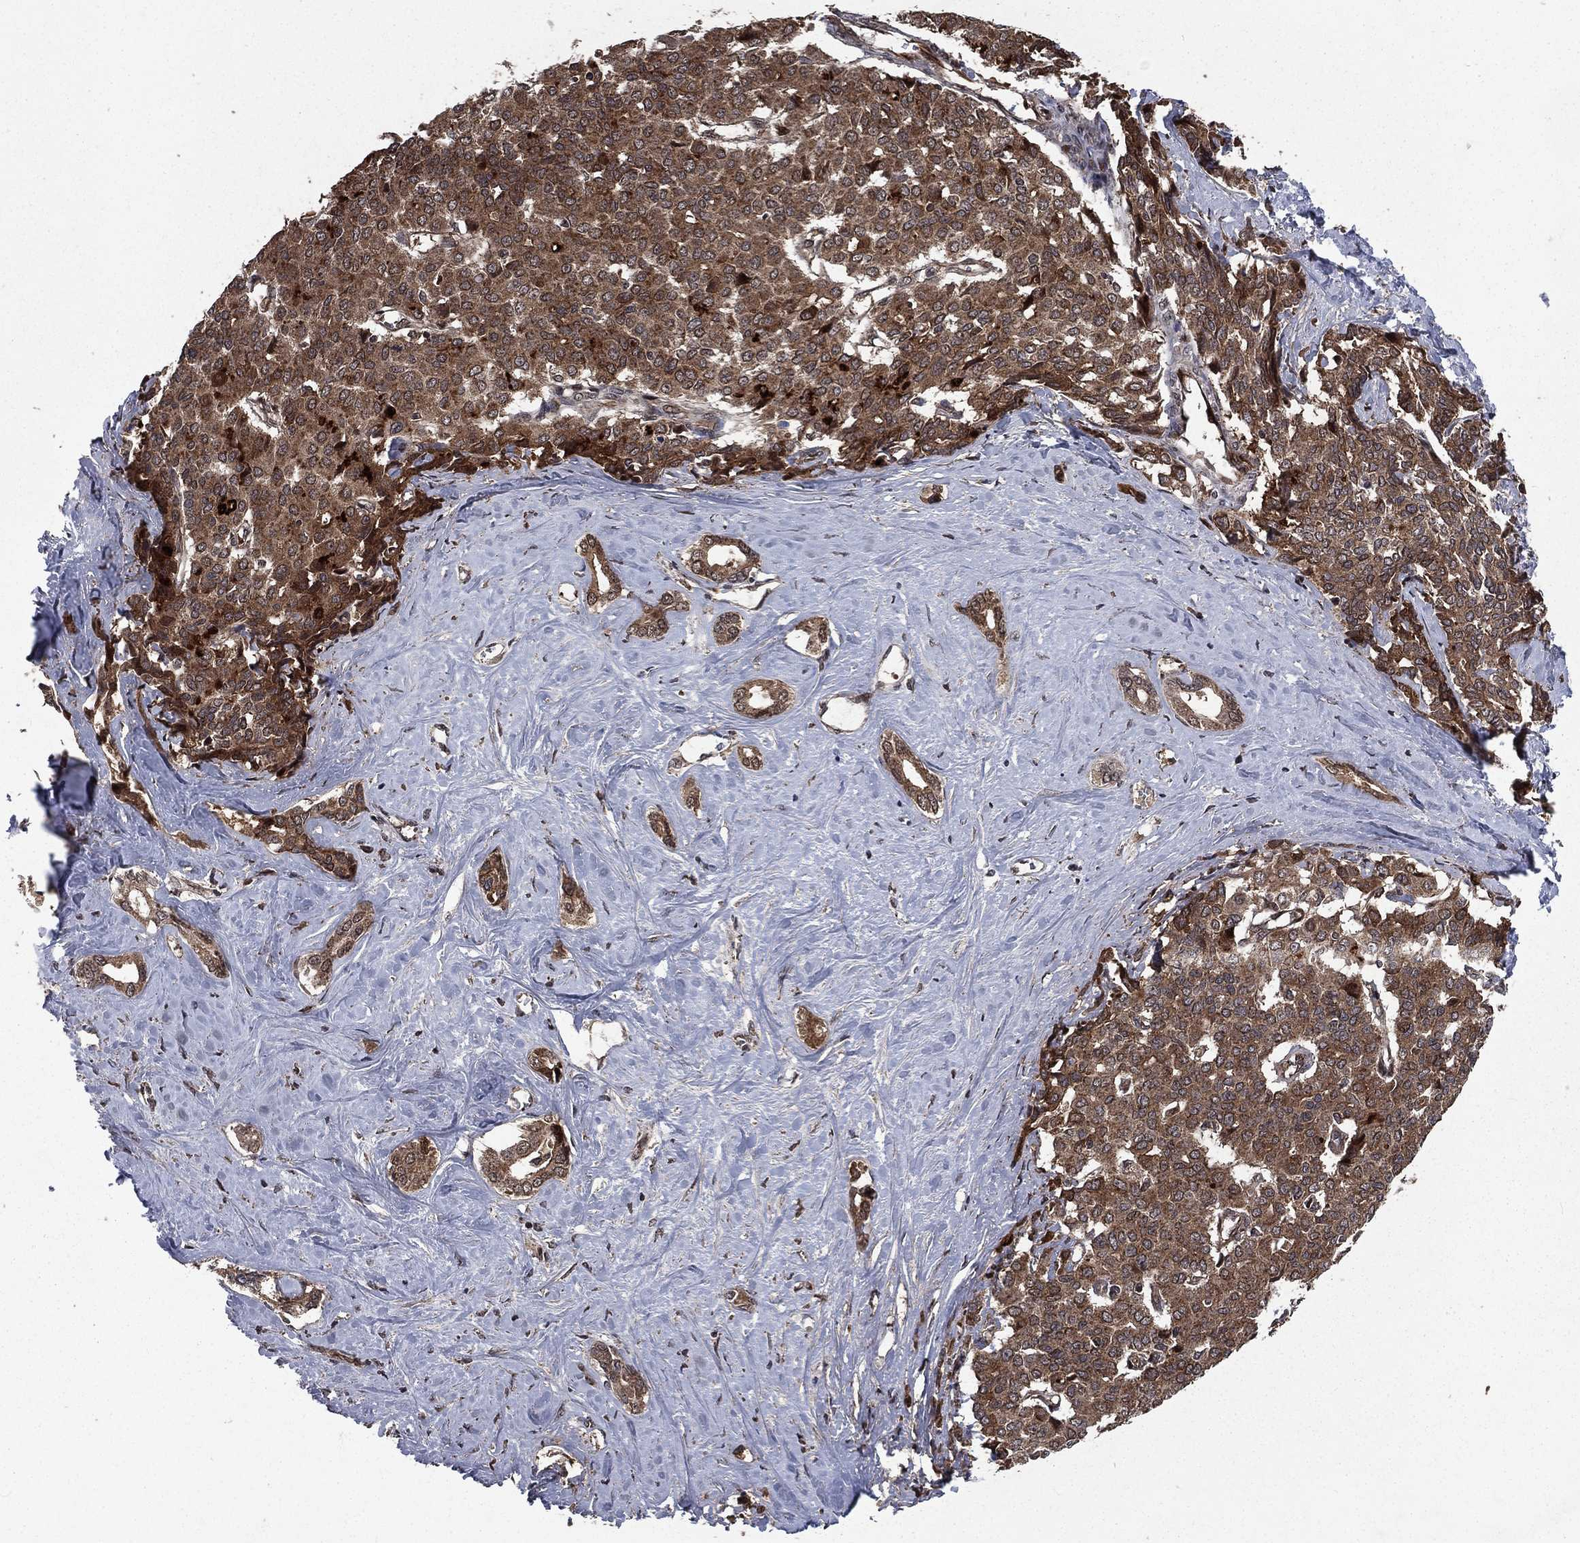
{"staining": {"intensity": "strong", "quantity": ">75%", "location": "cytoplasmic/membranous"}, "tissue": "liver cancer", "cell_type": "Tumor cells", "image_type": "cancer", "snomed": [{"axis": "morphology", "description": "Cholangiocarcinoma"}, {"axis": "topography", "description": "Liver"}], "caption": "The photomicrograph demonstrates staining of liver cholangiocarcinoma, revealing strong cytoplasmic/membranous protein staining (brown color) within tumor cells.", "gene": "LENG8", "patient": {"sex": "female", "age": 47}}